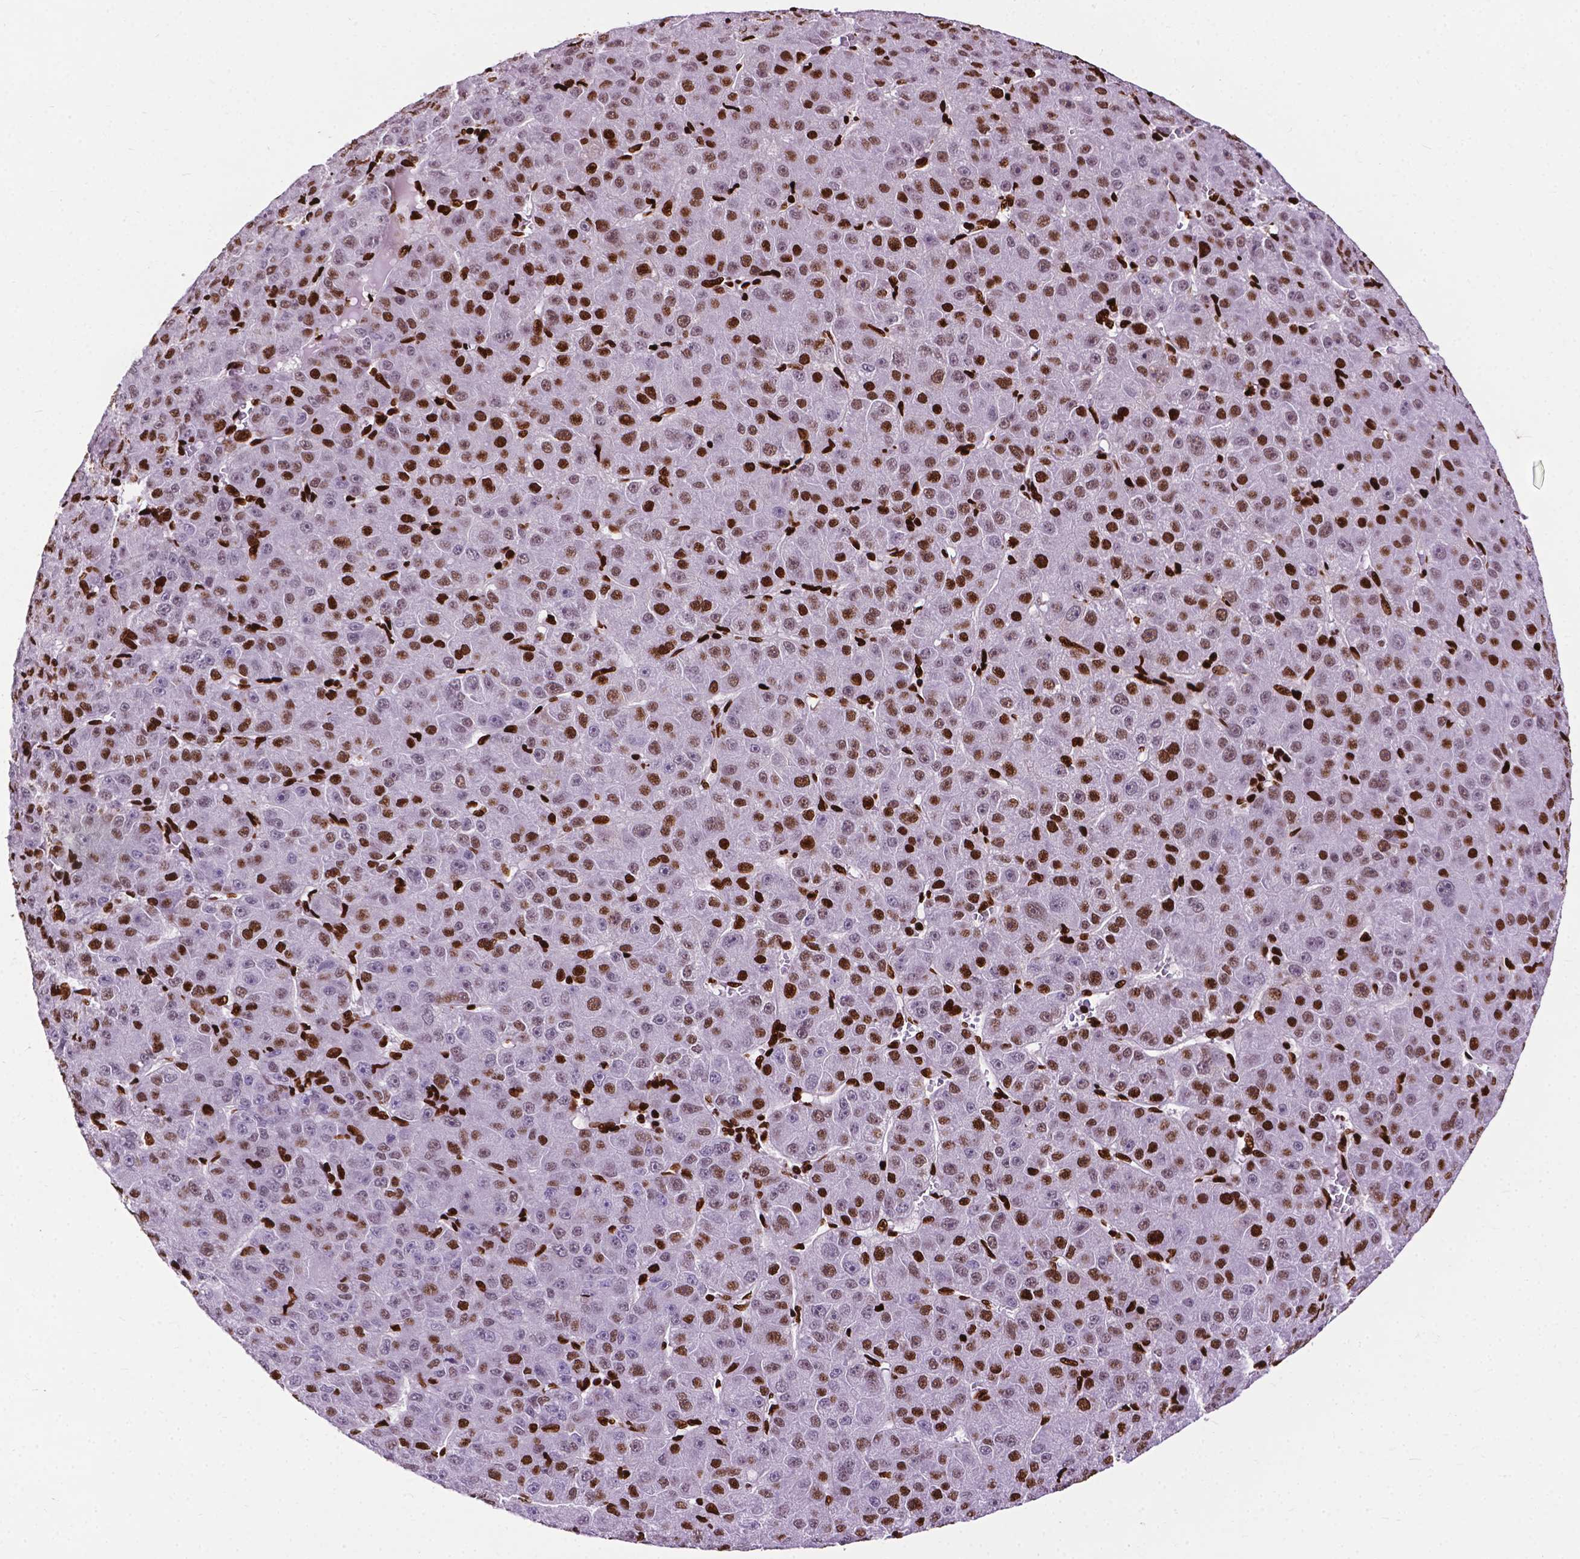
{"staining": {"intensity": "moderate", "quantity": "25%-75%", "location": "nuclear"}, "tissue": "liver cancer", "cell_type": "Tumor cells", "image_type": "cancer", "snomed": [{"axis": "morphology", "description": "Carcinoma, Hepatocellular, NOS"}, {"axis": "topography", "description": "Liver"}], "caption": "An immunohistochemistry (IHC) histopathology image of tumor tissue is shown. Protein staining in brown shows moderate nuclear positivity in liver hepatocellular carcinoma within tumor cells.", "gene": "SMIM5", "patient": {"sex": "male", "age": 67}}